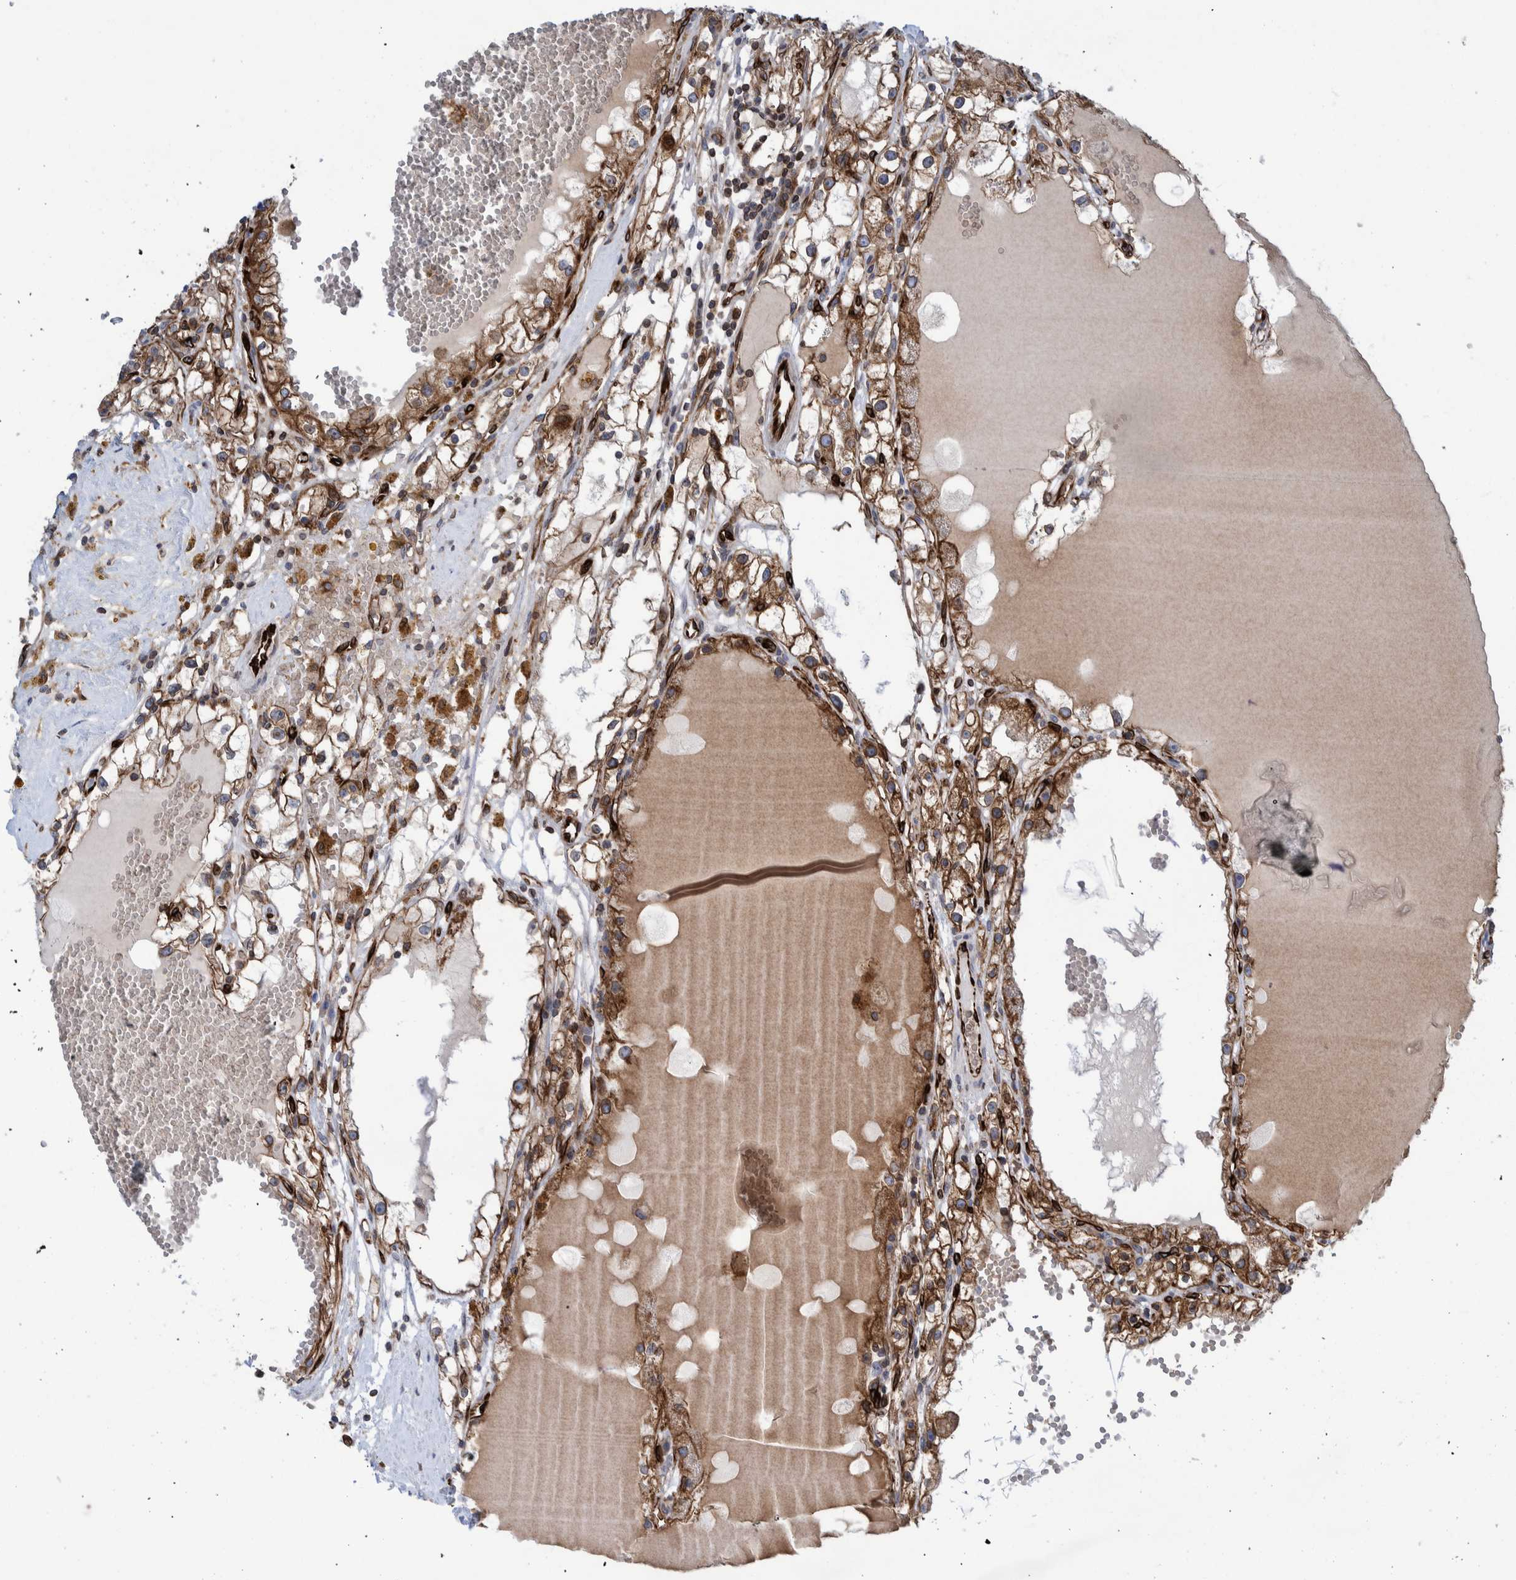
{"staining": {"intensity": "moderate", "quantity": ">75%", "location": "cytoplasmic/membranous"}, "tissue": "renal cancer", "cell_type": "Tumor cells", "image_type": "cancer", "snomed": [{"axis": "morphology", "description": "Adenocarcinoma, NOS"}, {"axis": "topography", "description": "Kidney"}], "caption": "Human renal adenocarcinoma stained with a brown dye reveals moderate cytoplasmic/membranous positive expression in approximately >75% of tumor cells.", "gene": "THEM6", "patient": {"sex": "male", "age": 56}}